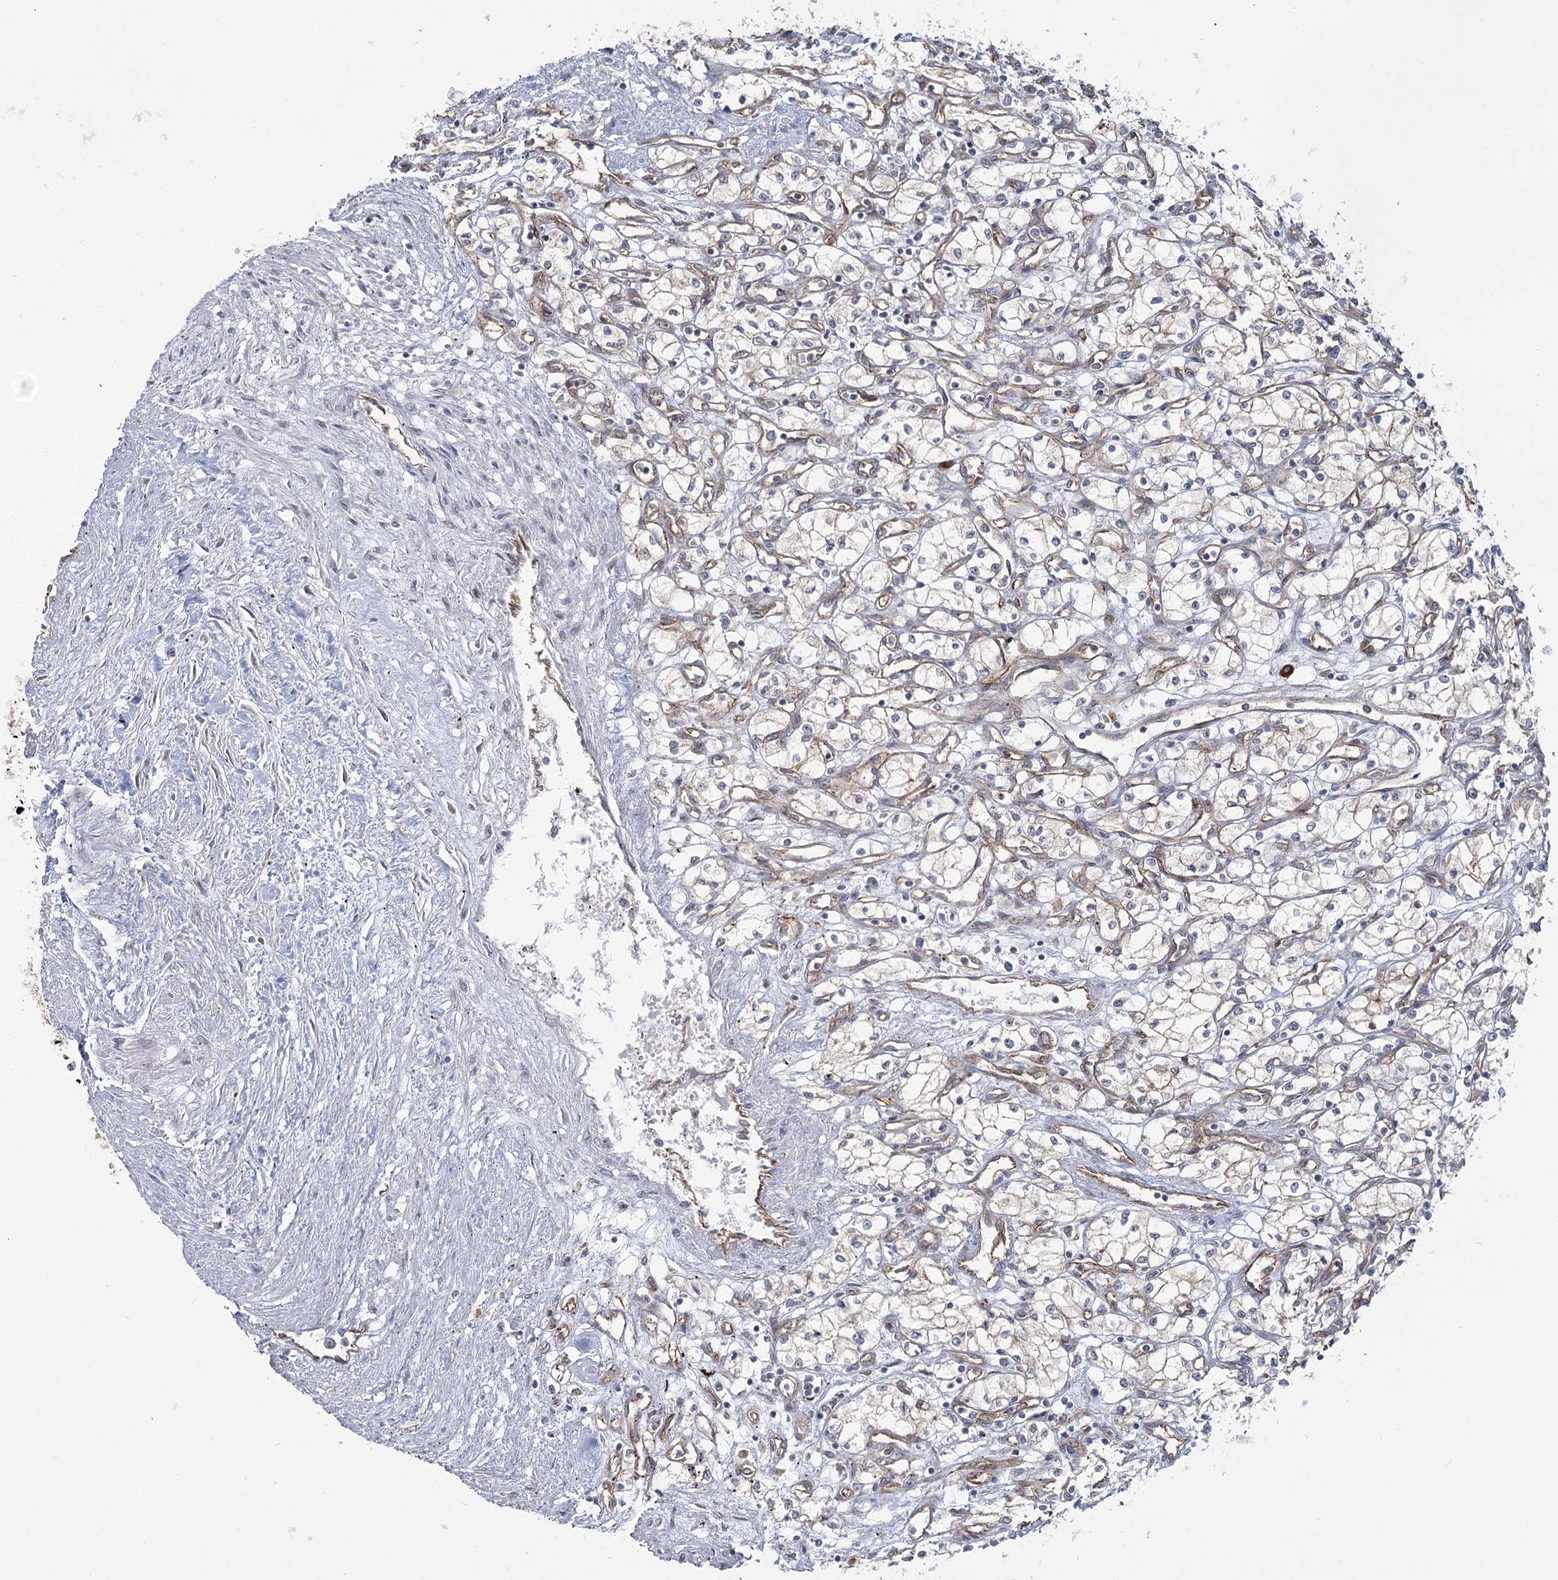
{"staining": {"intensity": "negative", "quantity": "none", "location": "none"}, "tissue": "renal cancer", "cell_type": "Tumor cells", "image_type": "cancer", "snomed": [{"axis": "morphology", "description": "Adenocarcinoma, NOS"}, {"axis": "topography", "description": "Kidney"}], "caption": "This is a photomicrograph of immunohistochemistry (IHC) staining of adenocarcinoma (renal), which shows no positivity in tumor cells.", "gene": "RPP14", "patient": {"sex": "male", "age": 59}}